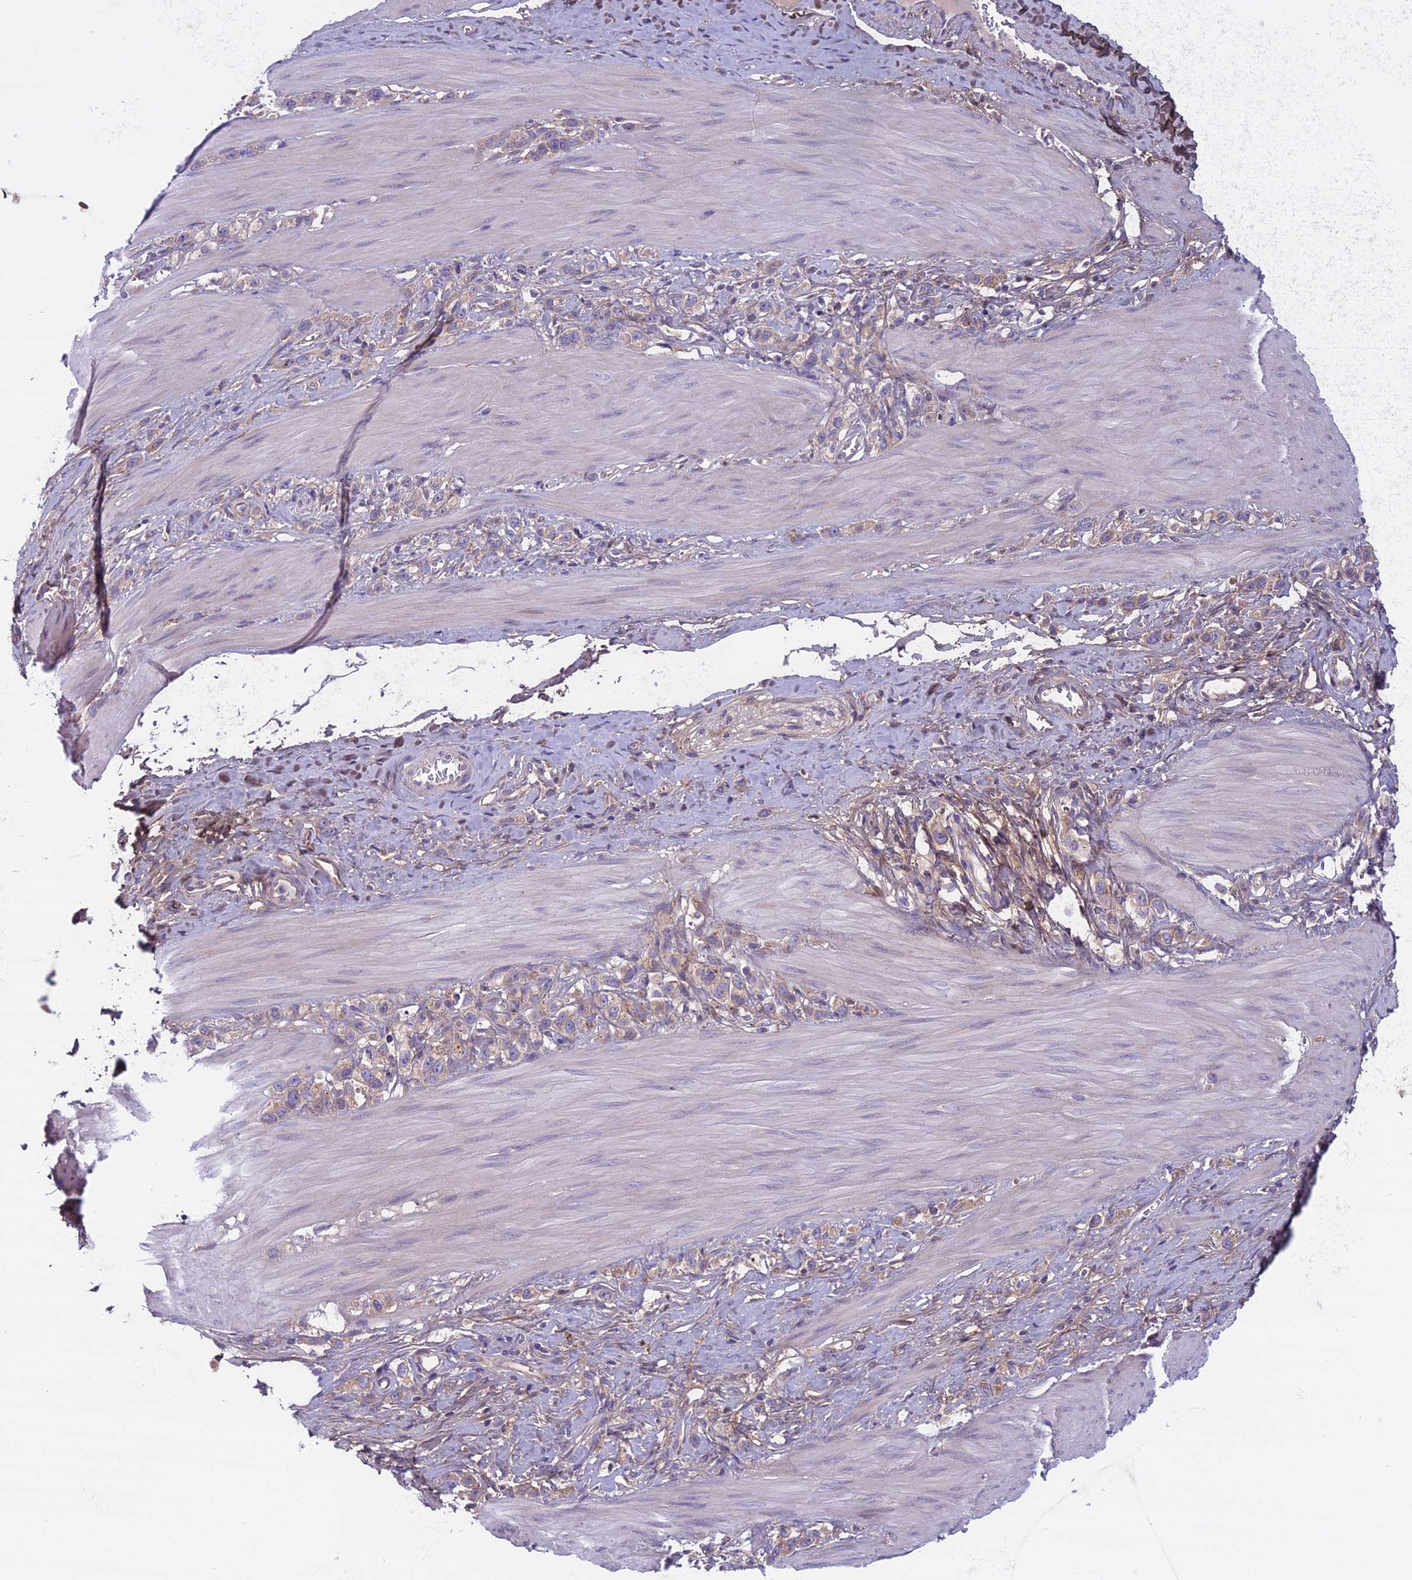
{"staining": {"intensity": "weak", "quantity": "<25%", "location": "cytoplasmic/membranous"}, "tissue": "stomach cancer", "cell_type": "Tumor cells", "image_type": "cancer", "snomed": [{"axis": "morphology", "description": "Adenocarcinoma, NOS"}, {"axis": "topography", "description": "Stomach"}], "caption": "The IHC histopathology image has no significant expression in tumor cells of stomach adenocarcinoma tissue.", "gene": "DCTN5", "patient": {"sex": "female", "age": 65}}